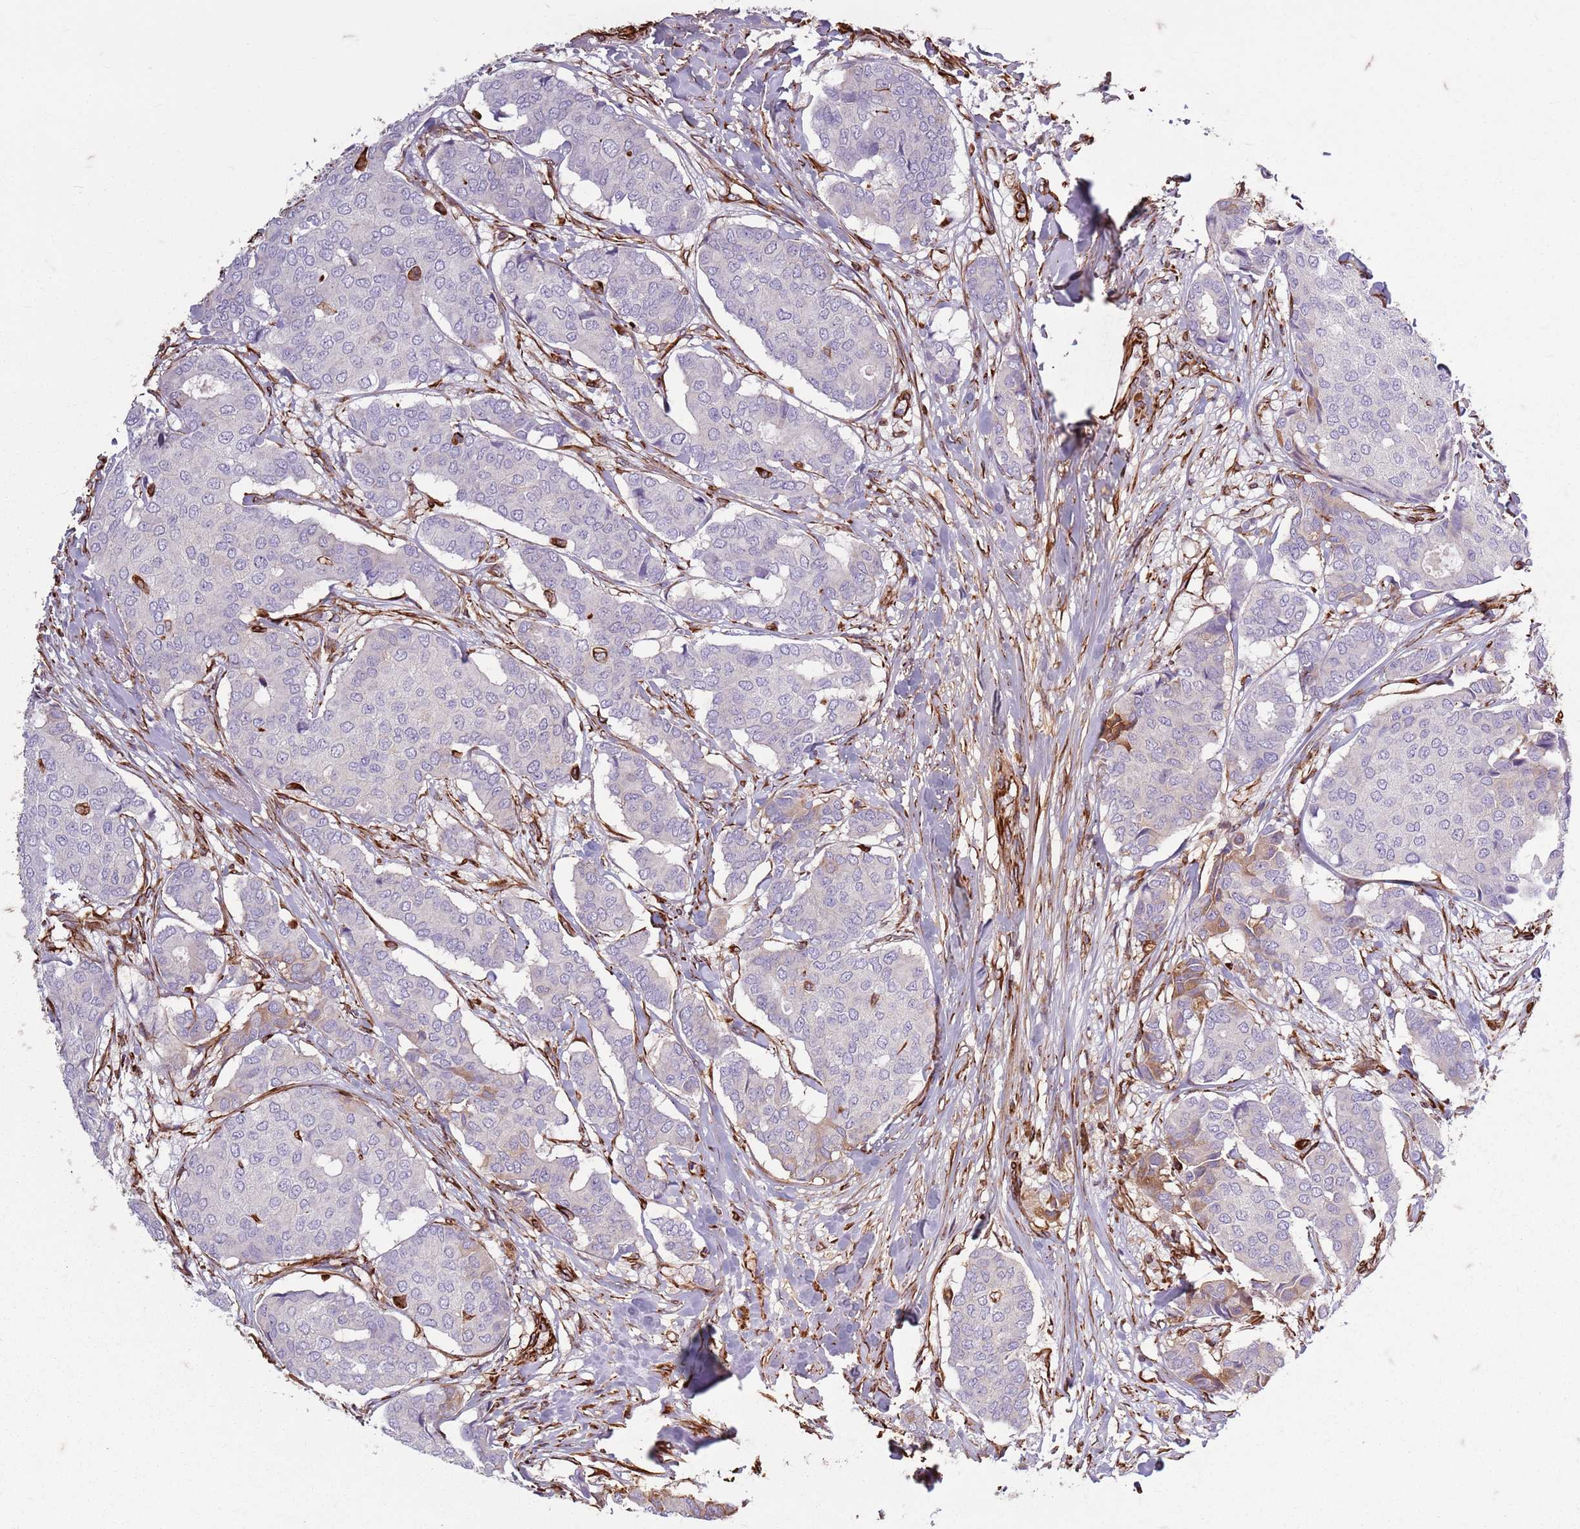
{"staining": {"intensity": "negative", "quantity": "none", "location": "none"}, "tissue": "breast cancer", "cell_type": "Tumor cells", "image_type": "cancer", "snomed": [{"axis": "morphology", "description": "Duct carcinoma"}, {"axis": "topography", "description": "Breast"}], "caption": "High magnification brightfield microscopy of breast cancer (invasive ductal carcinoma) stained with DAB (brown) and counterstained with hematoxylin (blue): tumor cells show no significant staining. The staining is performed using DAB (3,3'-diaminobenzidine) brown chromogen with nuclei counter-stained in using hematoxylin.", "gene": "TAS2R38", "patient": {"sex": "female", "age": 75}}